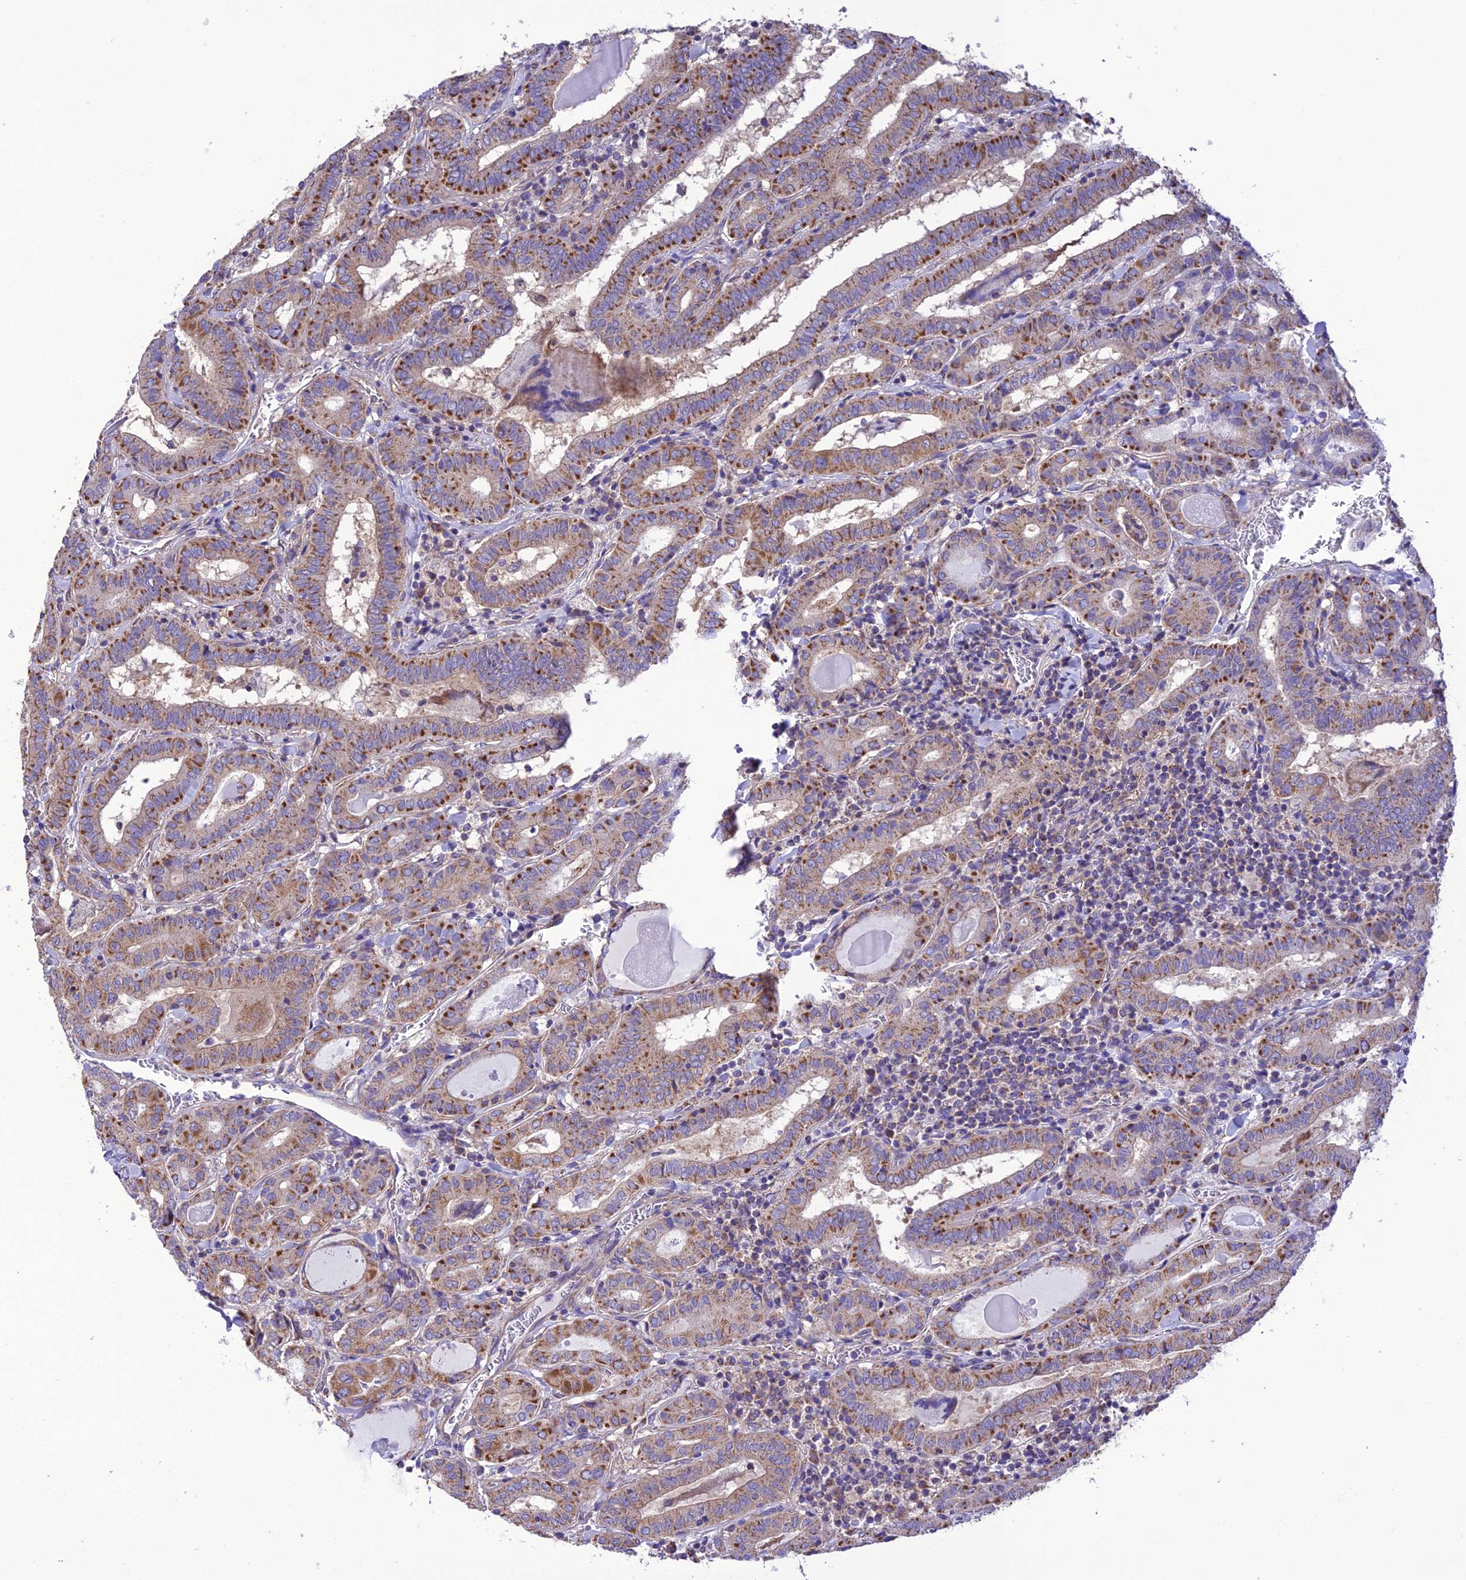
{"staining": {"intensity": "moderate", "quantity": ">75%", "location": "cytoplasmic/membranous"}, "tissue": "thyroid cancer", "cell_type": "Tumor cells", "image_type": "cancer", "snomed": [{"axis": "morphology", "description": "Papillary adenocarcinoma, NOS"}, {"axis": "topography", "description": "Thyroid gland"}], "caption": "The histopathology image reveals staining of papillary adenocarcinoma (thyroid), revealing moderate cytoplasmic/membranous protein staining (brown color) within tumor cells.", "gene": "MAP3K12", "patient": {"sex": "female", "age": 72}}